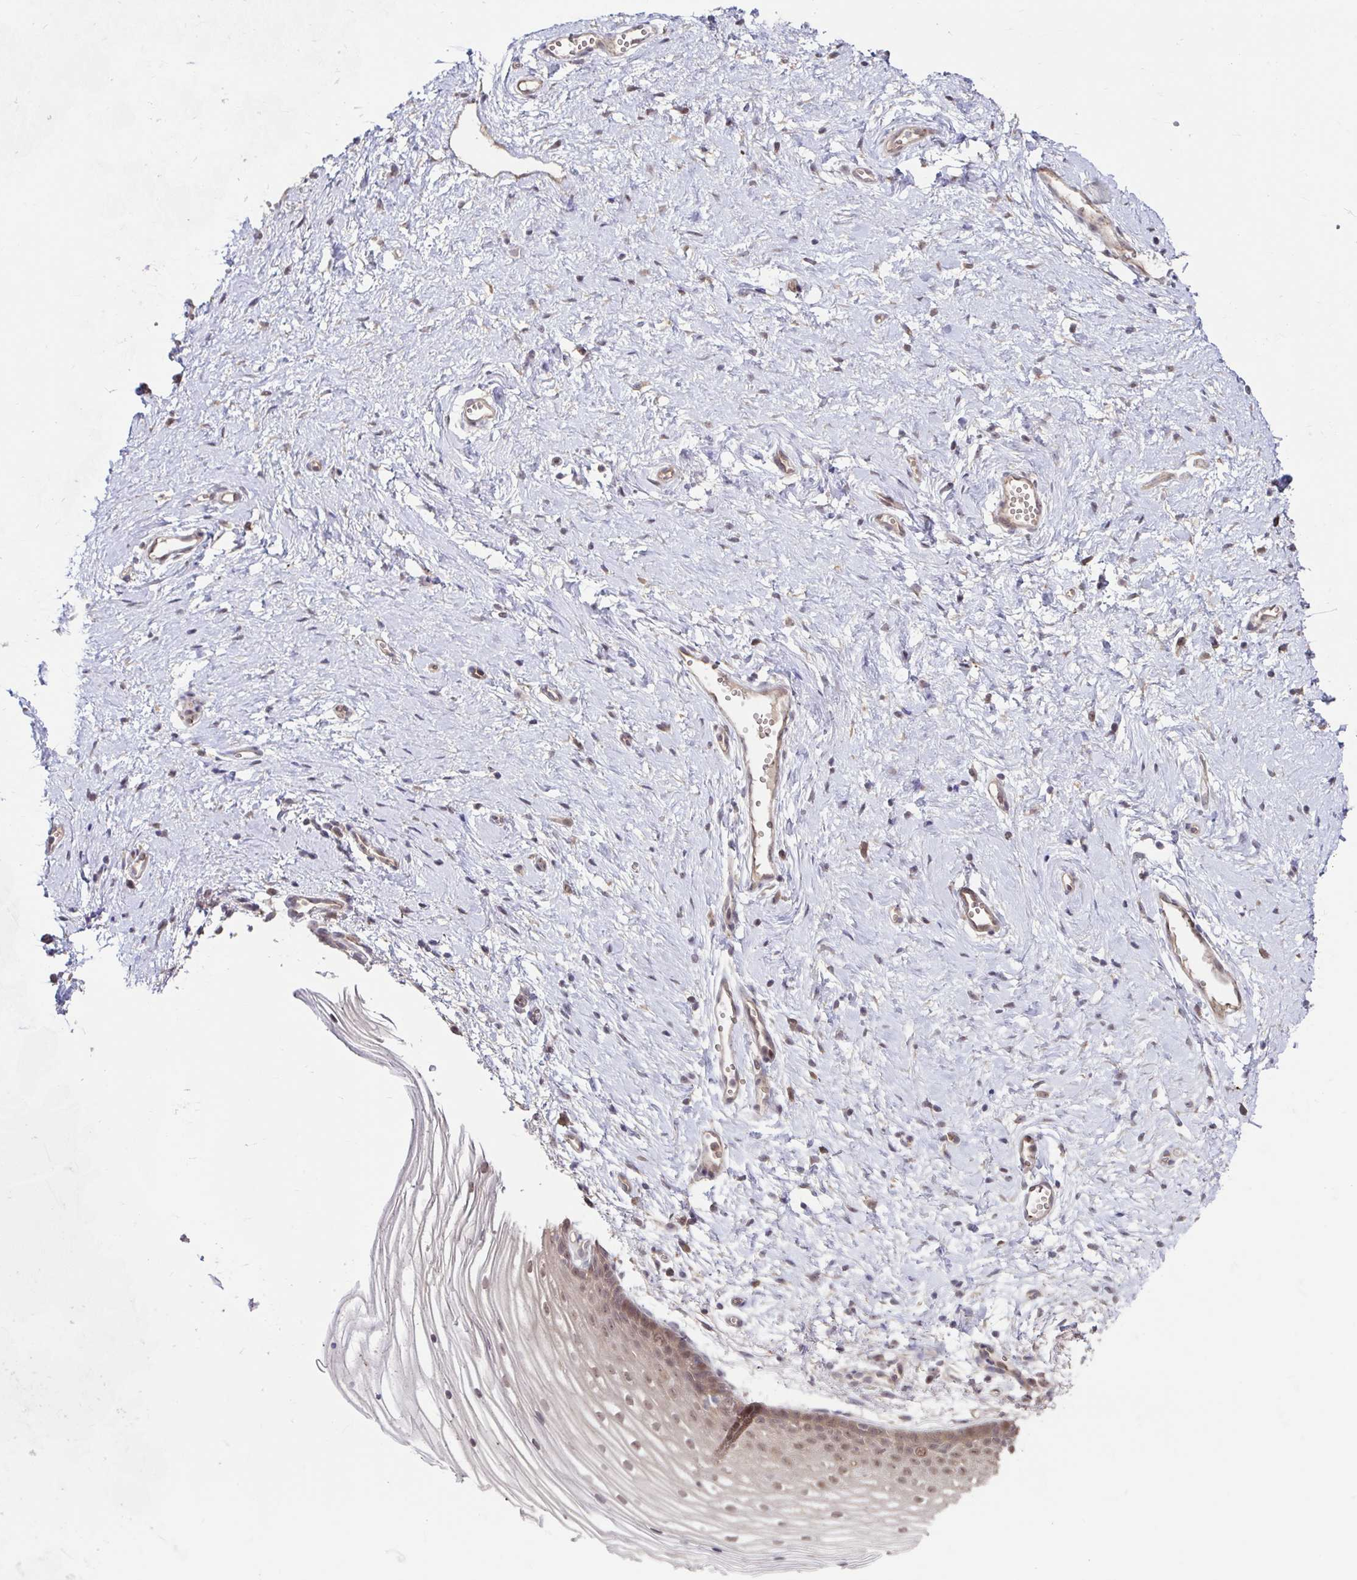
{"staining": {"intensity": "weak", "quantity": ">75%", "location": "cytoplasmic/membranous,nuclear"}, "tissue": "vagina", "cell_type": "Squamous epithelial cells", "image_type": "normal", "snomed": [{"axis": "morphology", "description": "Normal tissue, NOS"}, {"axis": "topography", "description": "Vagina"}], "caption": "A high-resolution photomicrograph shows IHC staining of unremarkable vagina, which exhibits weak cytoplasmic/membranous,nuclear expression in about >75% of squamous epithelial cells. (DAB = brown stain, brightfield microscopy at high magnification).", "gene": "STYXL1", "patient": {"sex": "female", "age": 56}}